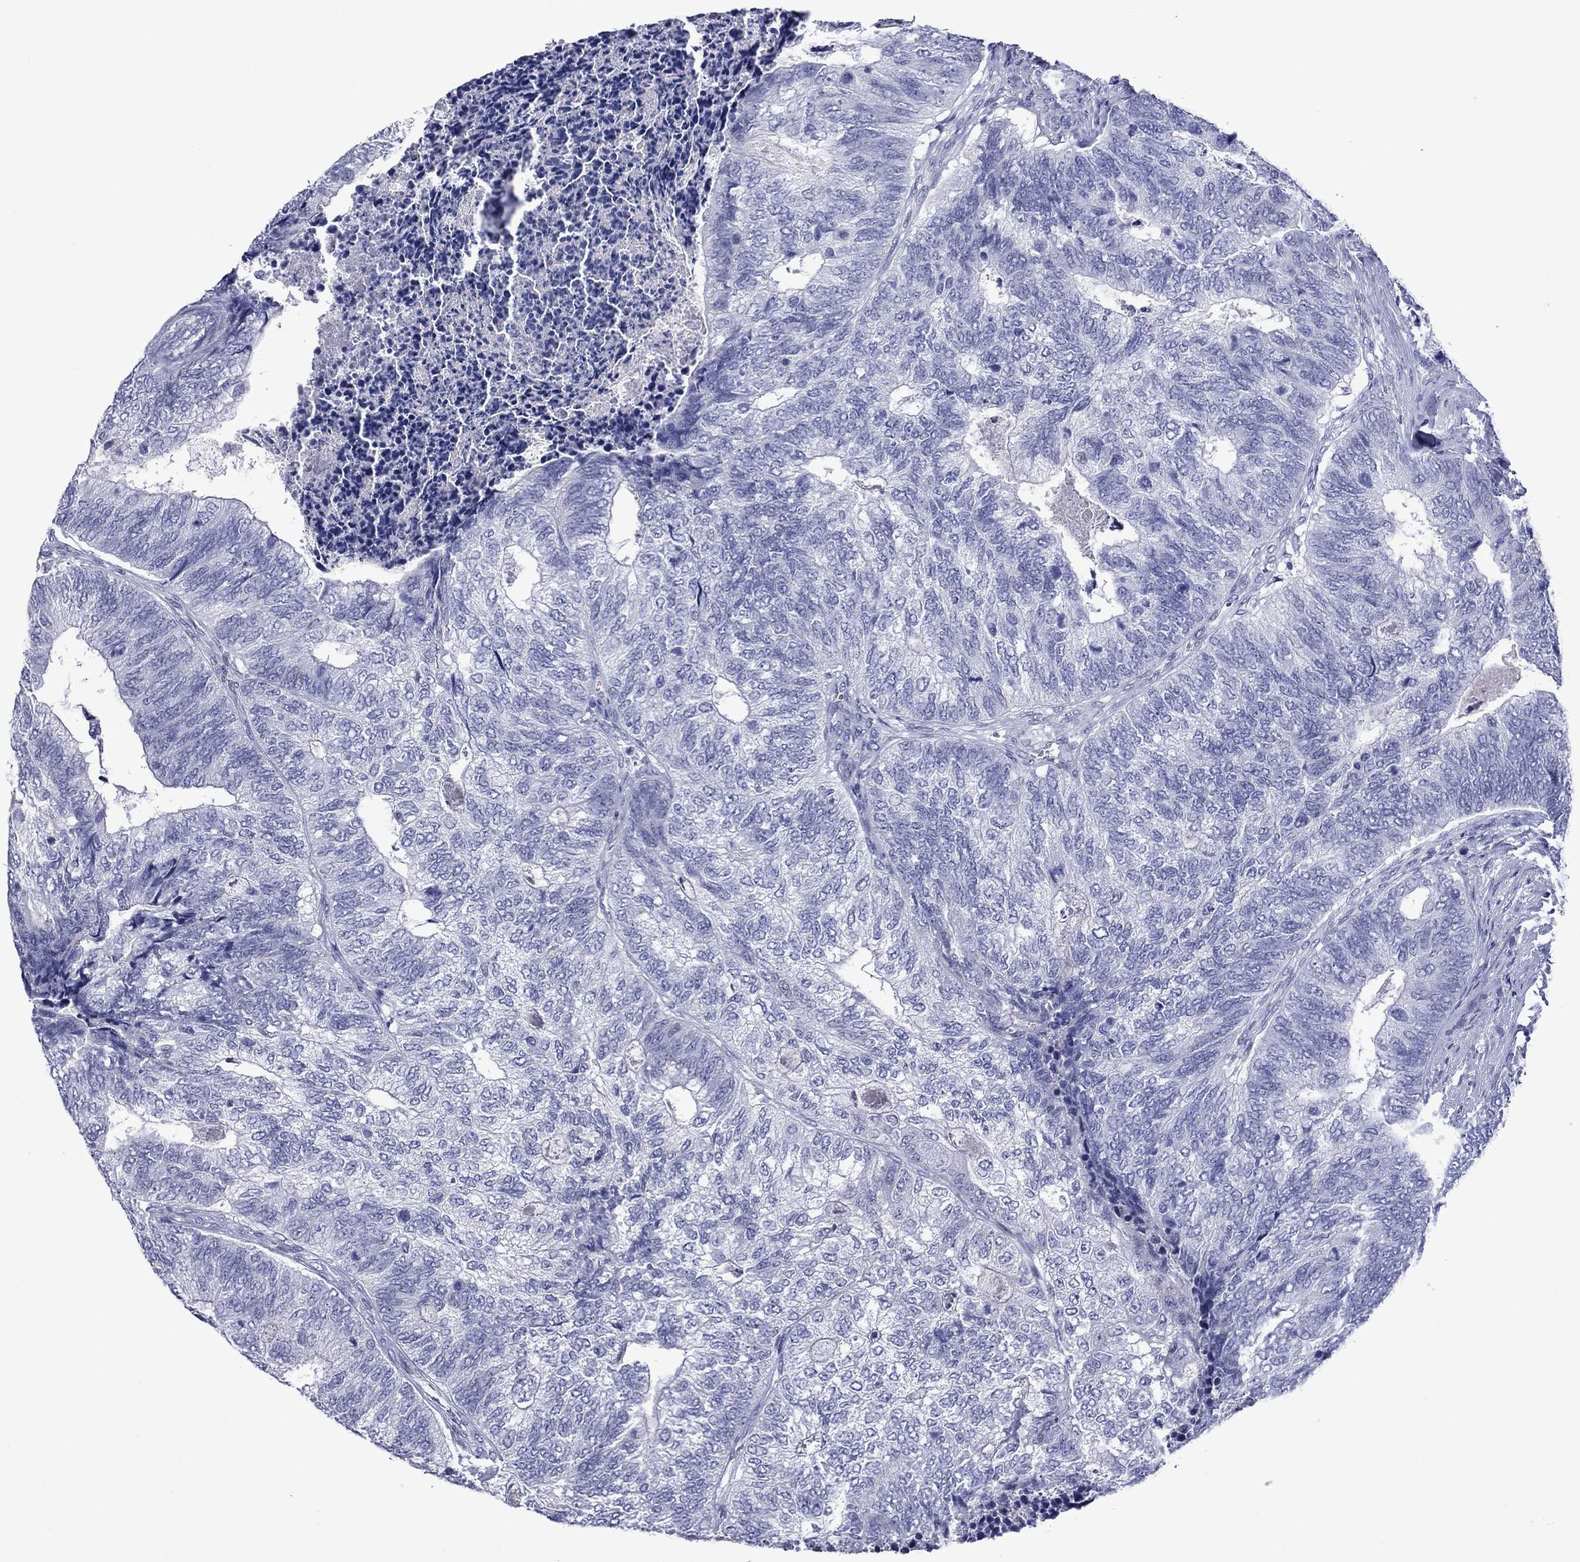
{"staining": {"intensity": "negative", "quantity": "none", "location": "none"}, "tissue": "colorectal cancer", "cell_type": "Tumor cells", "image_type": "cancer", "snomed": [{"axis": "morphology", "description": "Adenocarcinoma, NOS"}, {"axis": "topography", "description": "Colon"}], "caption": "Protein analysis of colorectal adenocarcinoma exhibits no significant positivity in tumor cells.", "gene": "PIWIL1", "patient": {"sex": "female", "age": 67}}